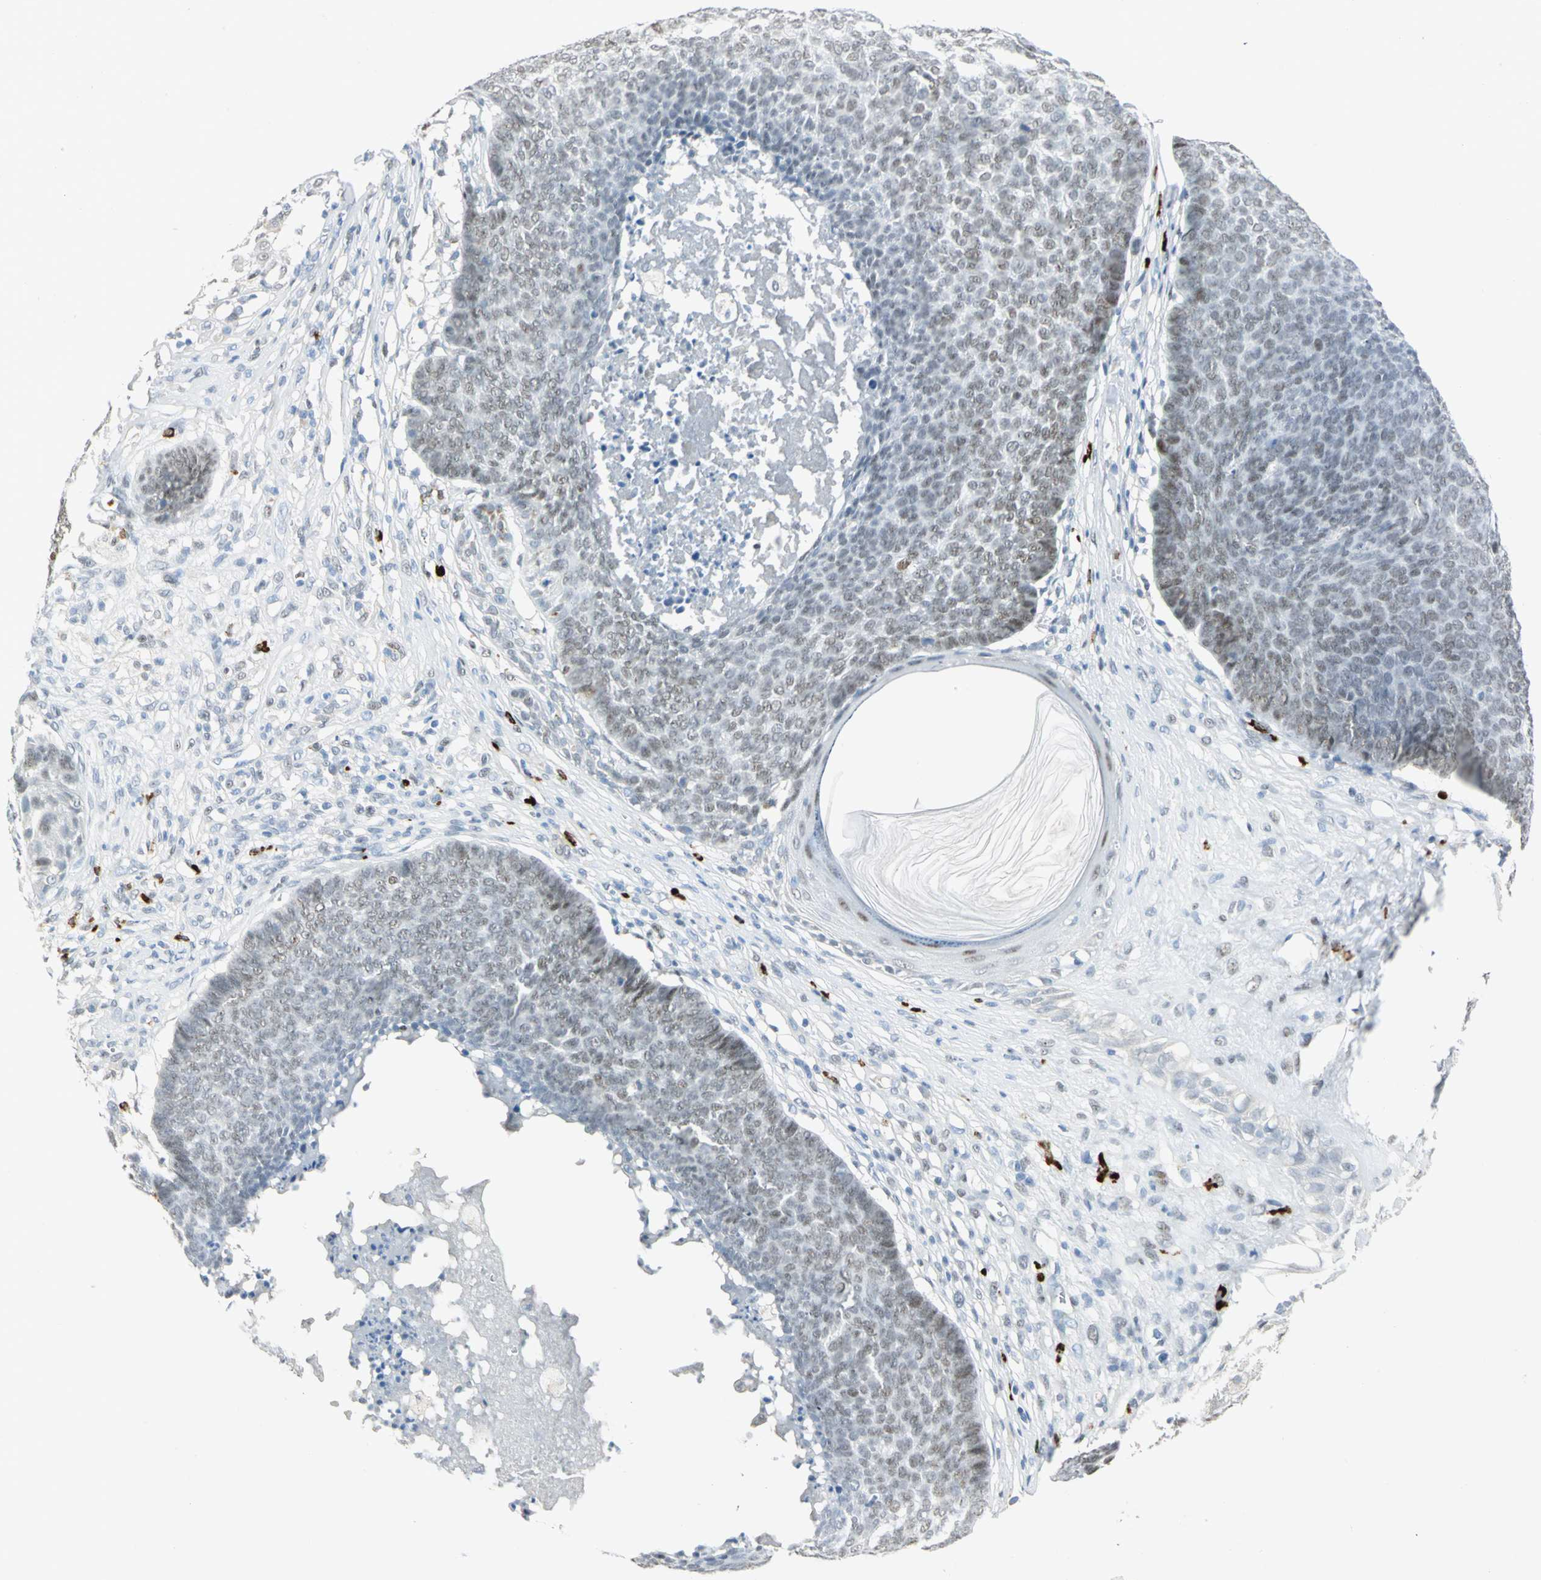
{"staining": {"intensity": "weak", "quantity": ">75%", "location": "nuclear"}, "tissue": "skin cancer", "cell_type": "Tumor cells", "image_type": "cancer", "snomed": [{"axis": "morphology", "description": "Basal cell carcinoma"}, {"axis": "topography", "description": "Skin"}], "caption": "Protein positivity by immunohistochemistry reveals weak nuclear staining in about >75% of tumor cells in skin cancer.", "gene": "NAB2", "patient": {"sex": "male", "age": 84}}